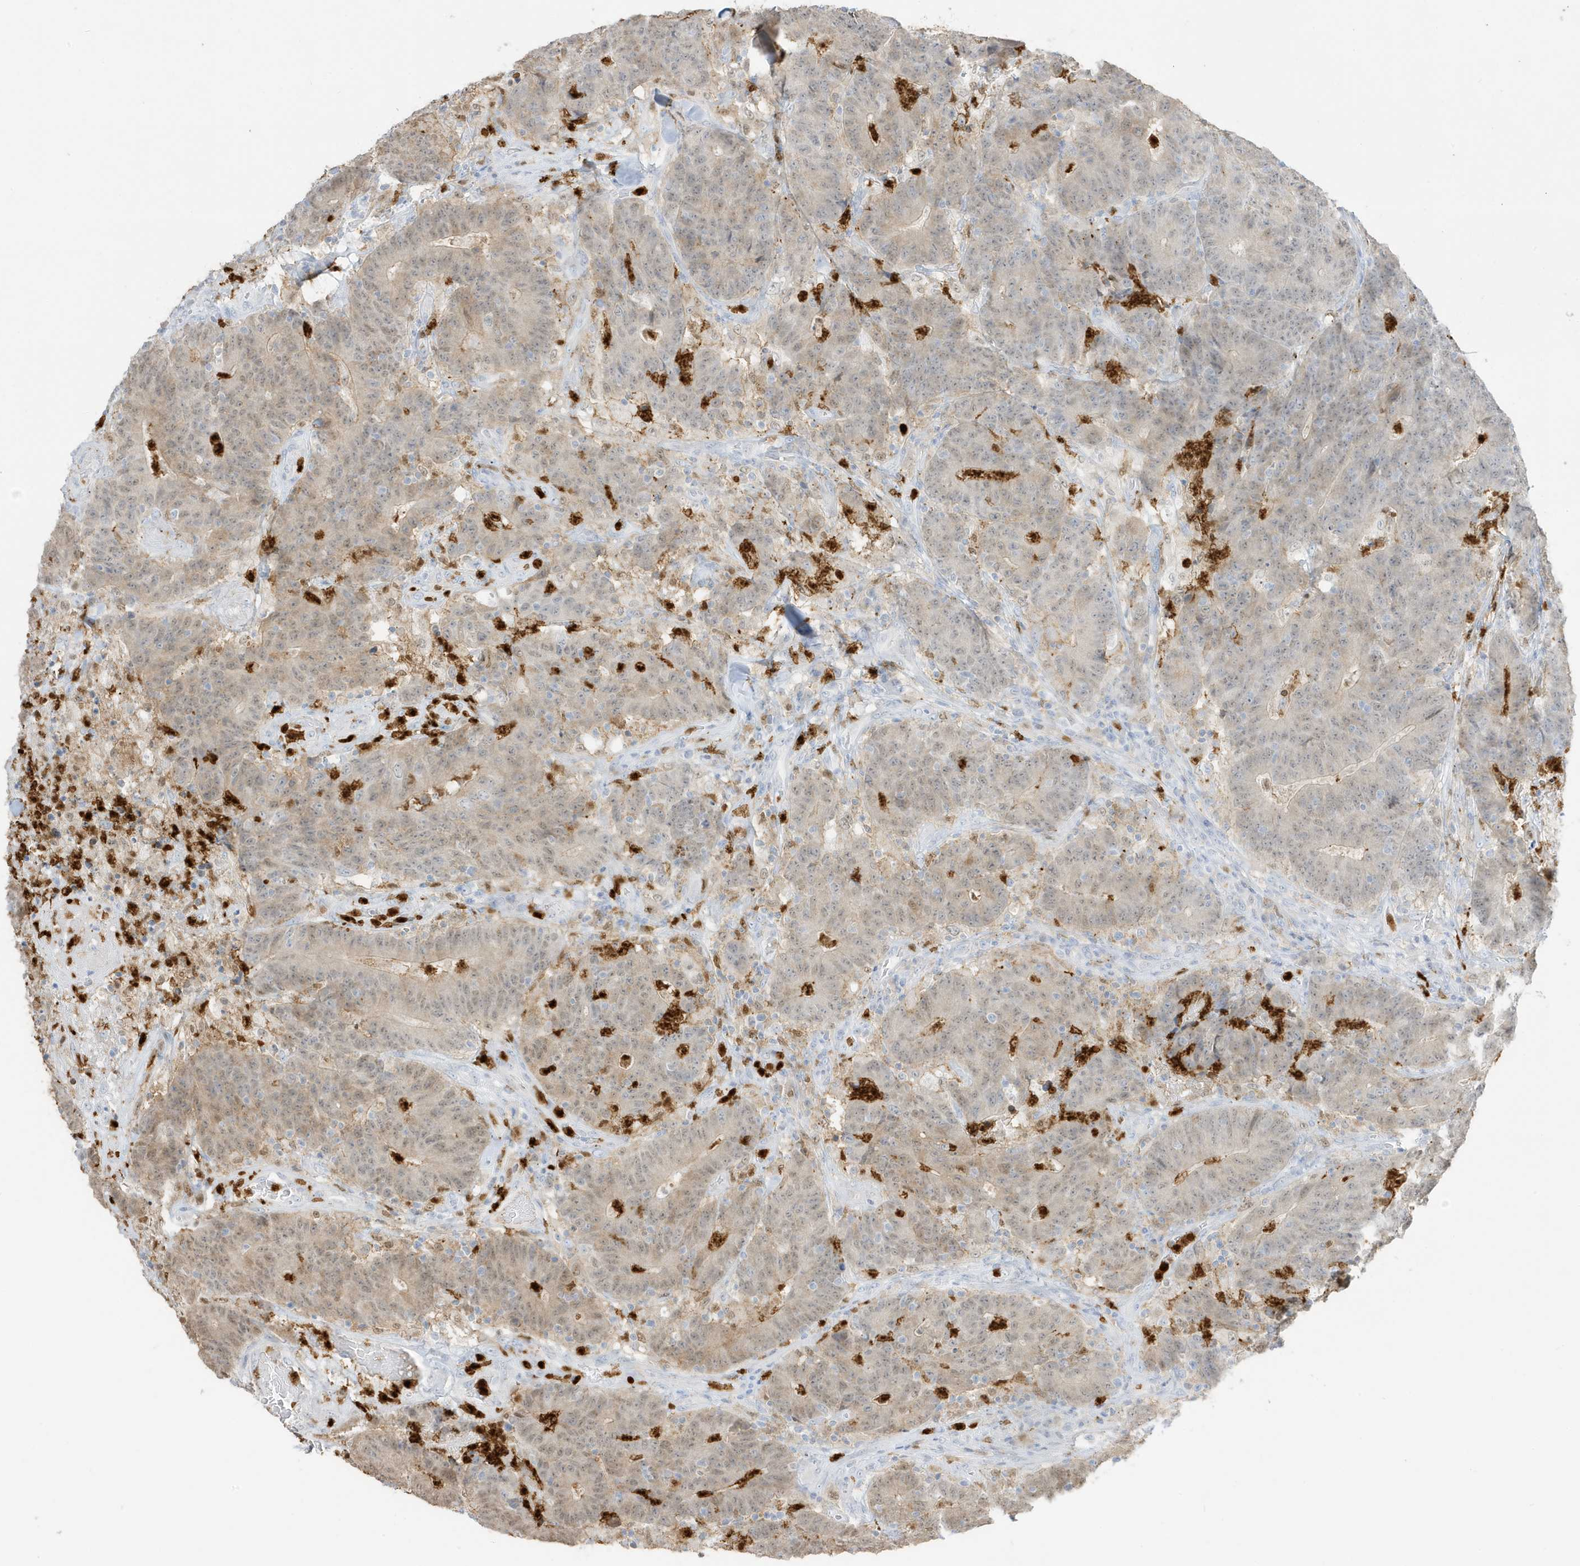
{"staining": {"intensity": "weak", "quantity": "<25%", "location": "nuclear"}, "tissue": "colorectal cancer", "cell_type": "Tumor cells", "image_type": "cancer", "snomed": [{"axis": "morphology", "description": "Normal tissue, NOS"}, {"axis": "morphology", "description": "Adenocarcinoma, NOS"}, {"axis": "topography", "description": "Colon"}], "caption": "There is no significant positivity in tumor cells of adenocarcinoma (colorectal).", "gene": "GCA", "patient": {"sex": "female", "age": 75}}